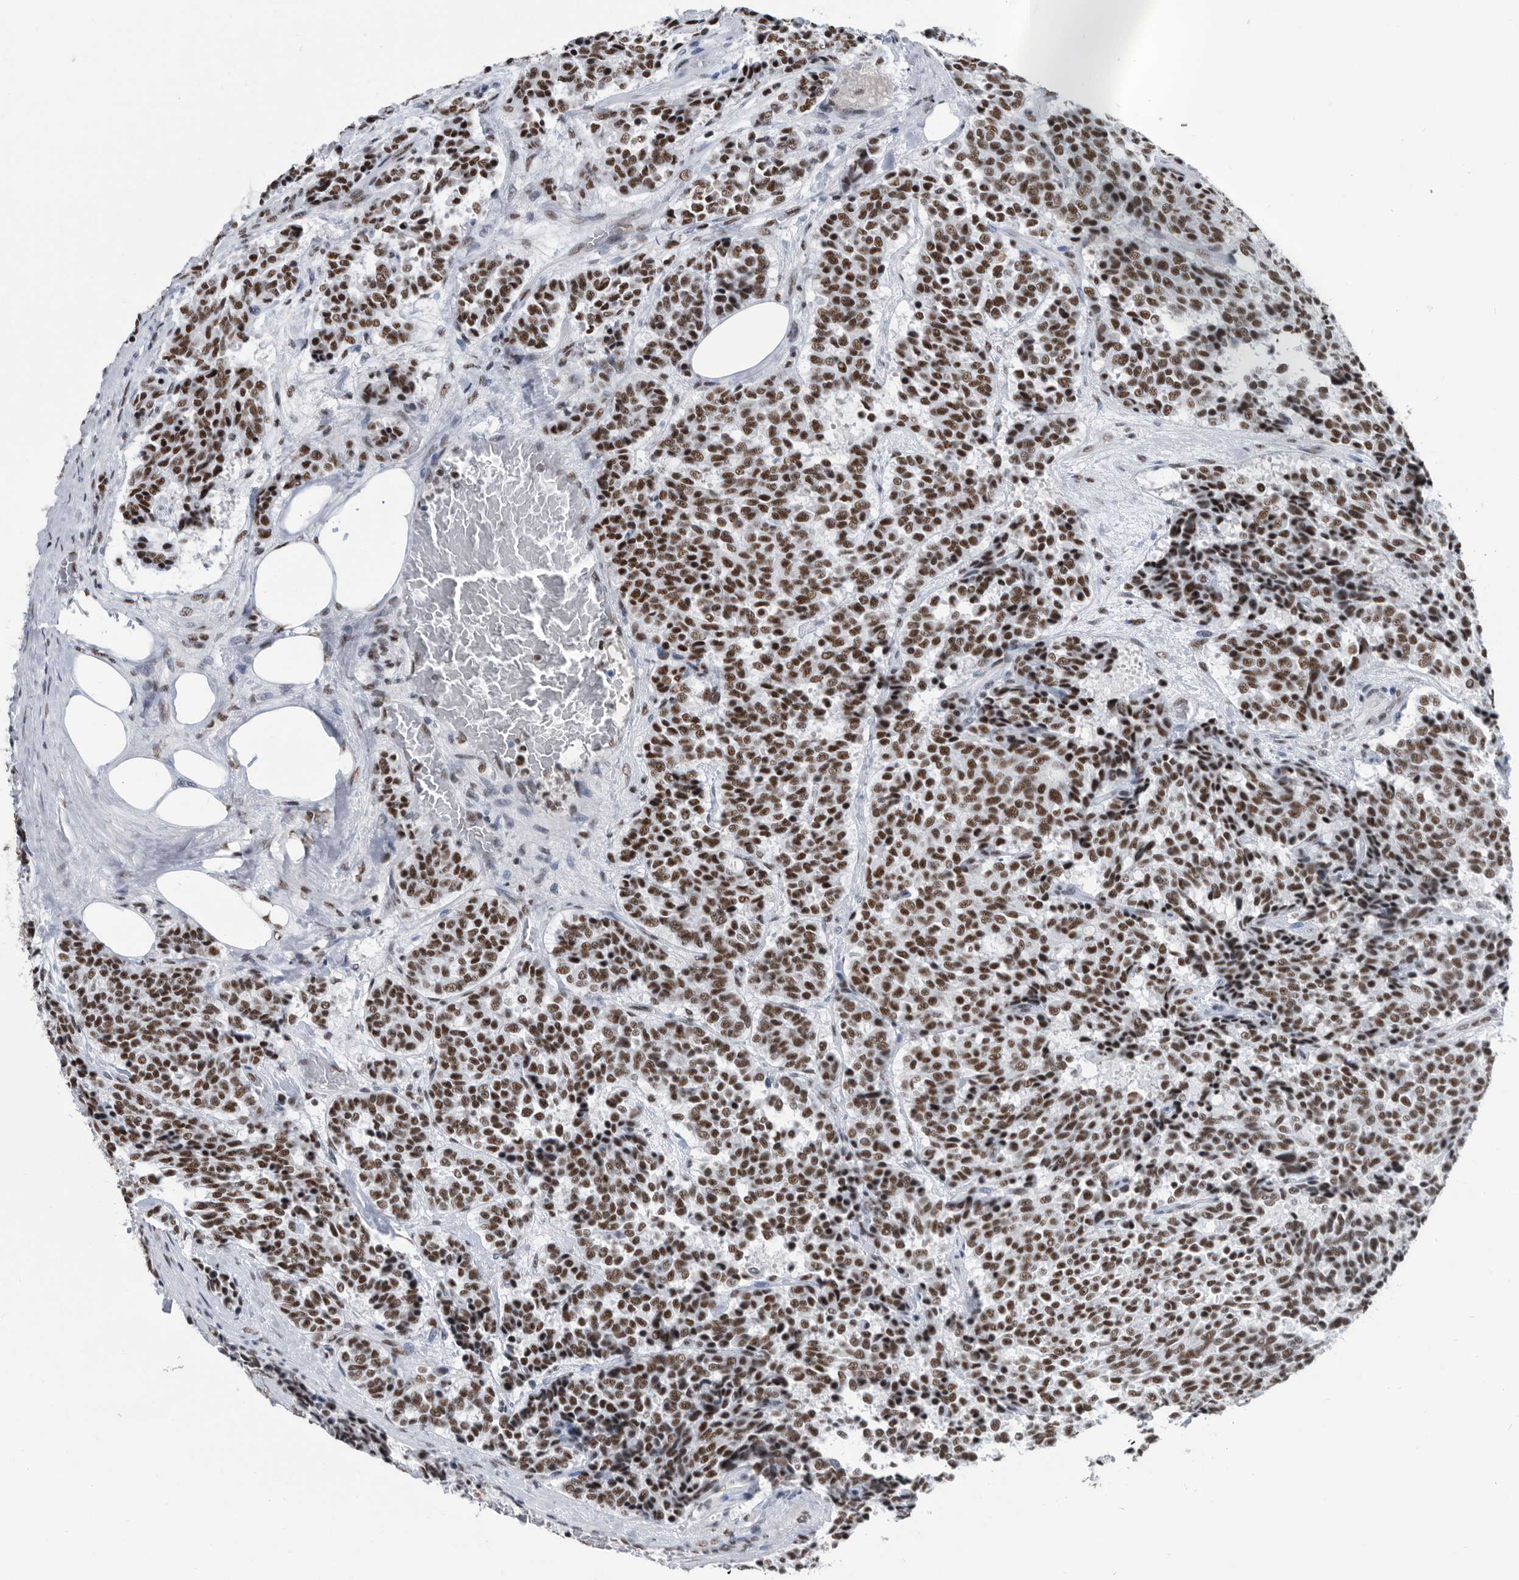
{"staining": {"intensity": "strong", "quantity": ">75%", "location": "nuclear"}, "tissue": "carcinoid", "cell_type": "Tumor cells", "image_type": "cancer", "snomed": [{"axis": "morphology", "description": "Carcinoid, malignant, NOS"}, {"axis": "topography", "description": "Pancreas"}], "caption": "A brown stain labels strong nuclear expression of a protein in human malignant carcinoid tumor cells. (Stains: DAB (3,3'-diaminobenzidine) in brown, nuclei in blue, Microscopy: brightfield microscopy at high magnification).", "gene": "SF3A1", "patient": {"sex": "female", "age": 54}}